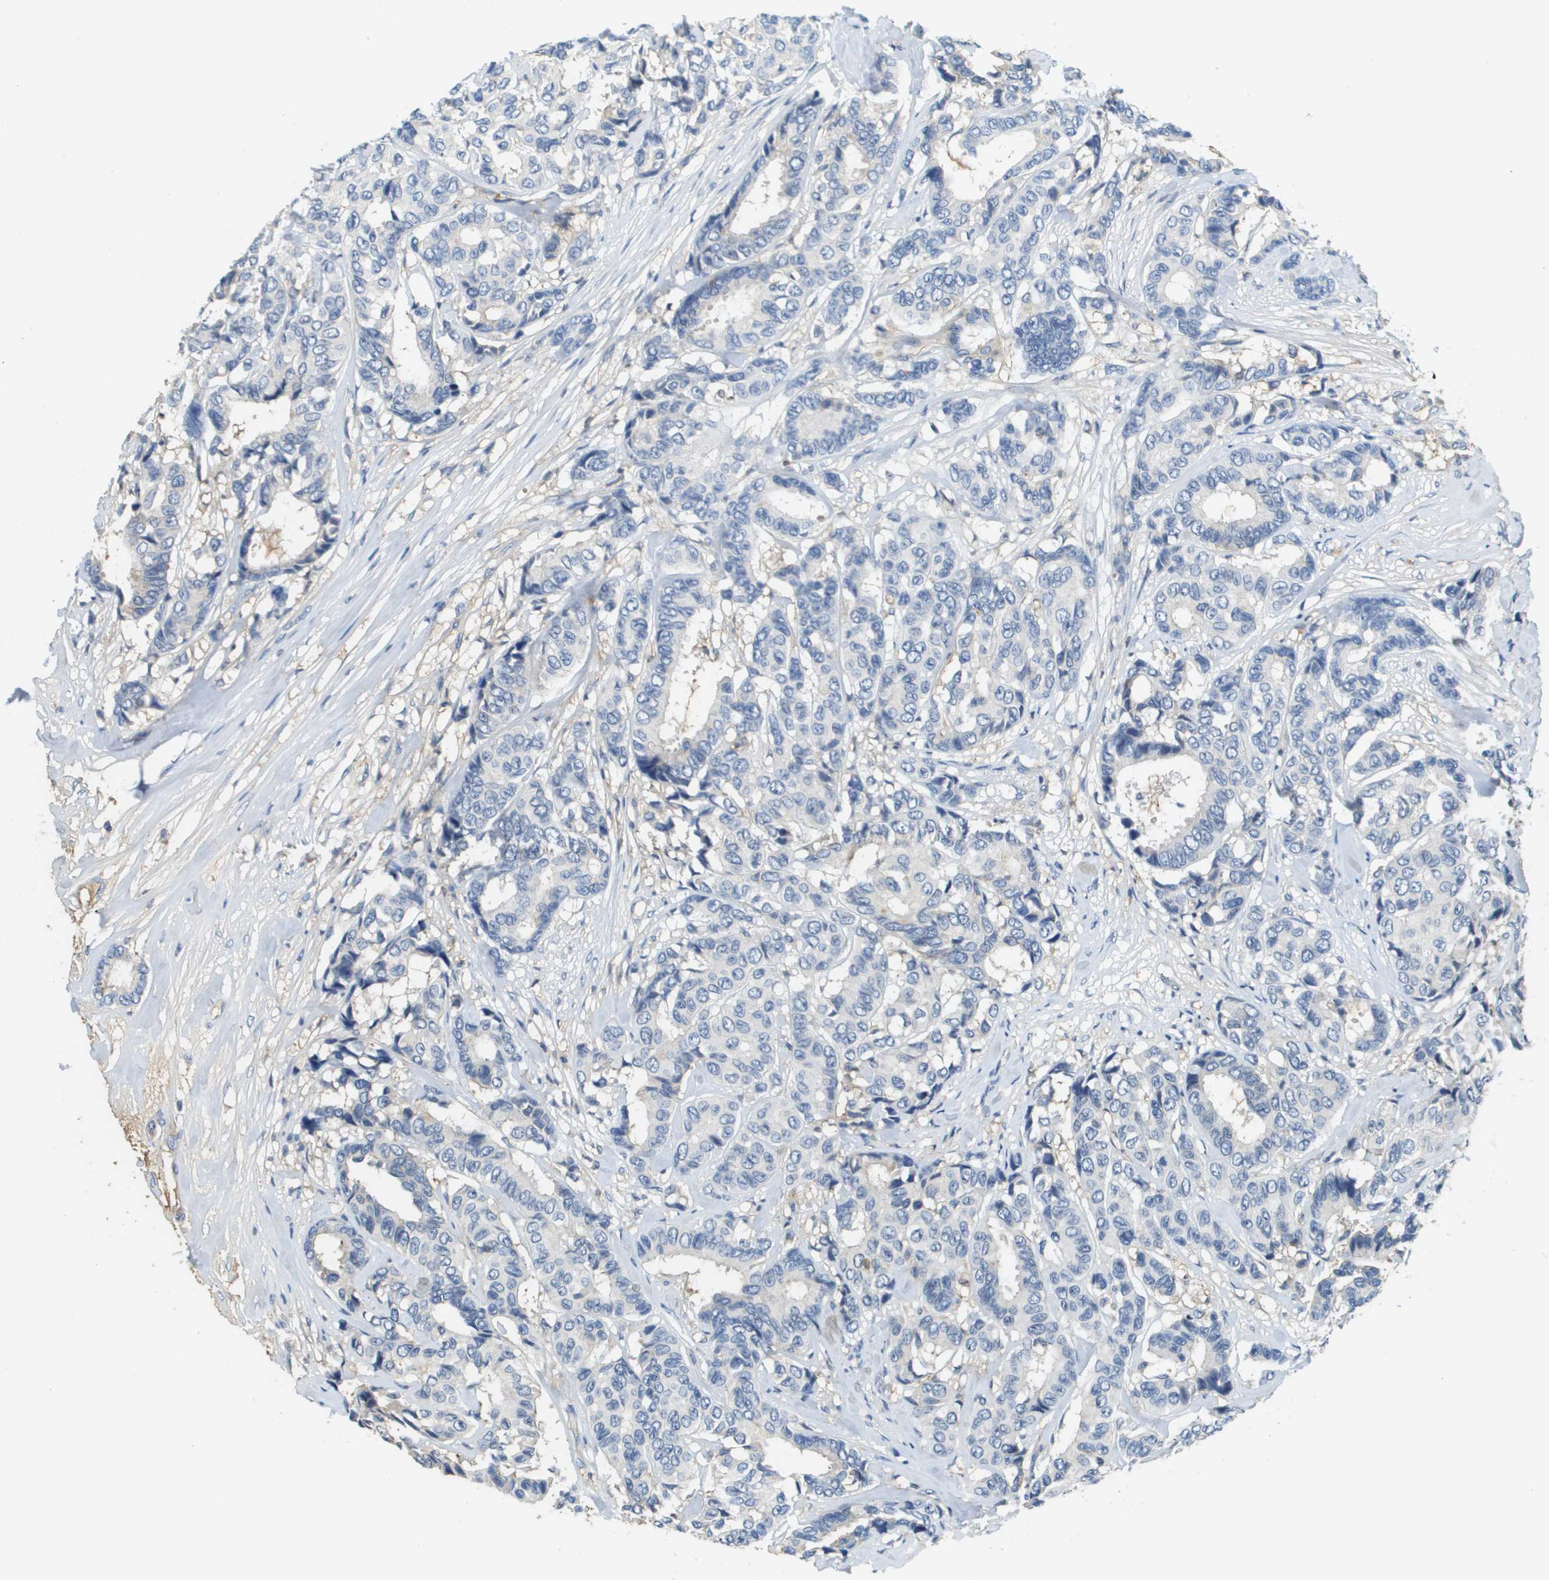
{"staining": {"intensity": "negative", "quantity": "none", "location": "none"}, "tissue": "breast cancer", "cell_type": "Tumor cells", "image_type": "cancer", "snomed": [{"axis": "morphology", "description": "Duct carcinoma"}, {"axis": "topography", "description": "Breast"}], "caption": "Tumor cells show no significant staining in intraductal carcinoma (breast).", "gene": "SLC16A3", "patient": {"sex": "female", "age": 87}}